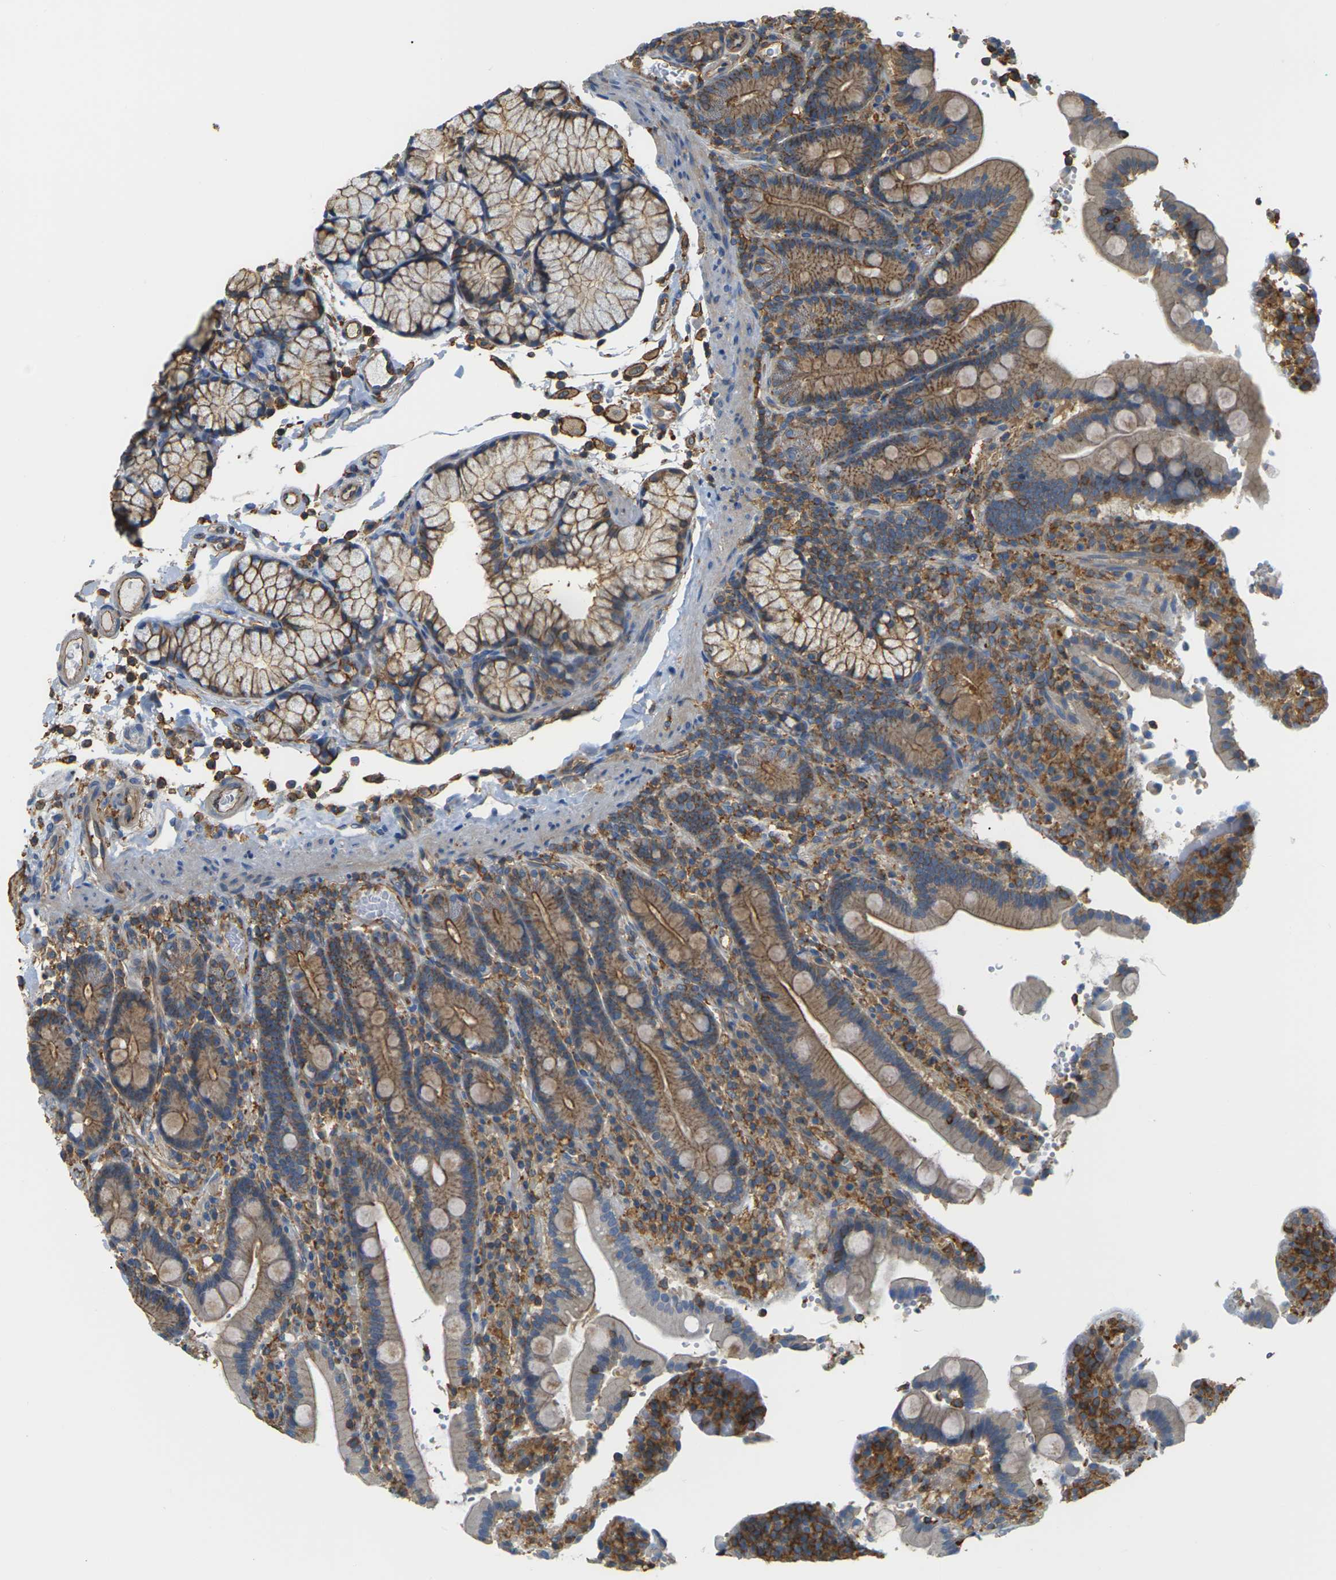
{"staining": {"intensity": "moderate", "quantity": ">75%", "location": "cytoplasmic/membranous"}, "tissue": "duodenum", "cell_type": "Glandular cells", "image_type": "normal", "snomed": [{"axis": "morphology", "description": "Normal tissue, NOS"}, {"axis": "topography", "description": "Small intestine, NOS"}], "caption": "DAB immunohistochemical staining of normal human duodenum demonstrates moderate cytoplasmic/membranous protein staining in approximately >75% of glandular cells. The protein of interest is stained brown, and the nuclei are stained in blue (DAB (3,3'-diaminobenzidine) IHC with brightfield microscopy, high magnification).", "gene": "IQGAP1", "patient": {"sex": "female", "age": 71}}